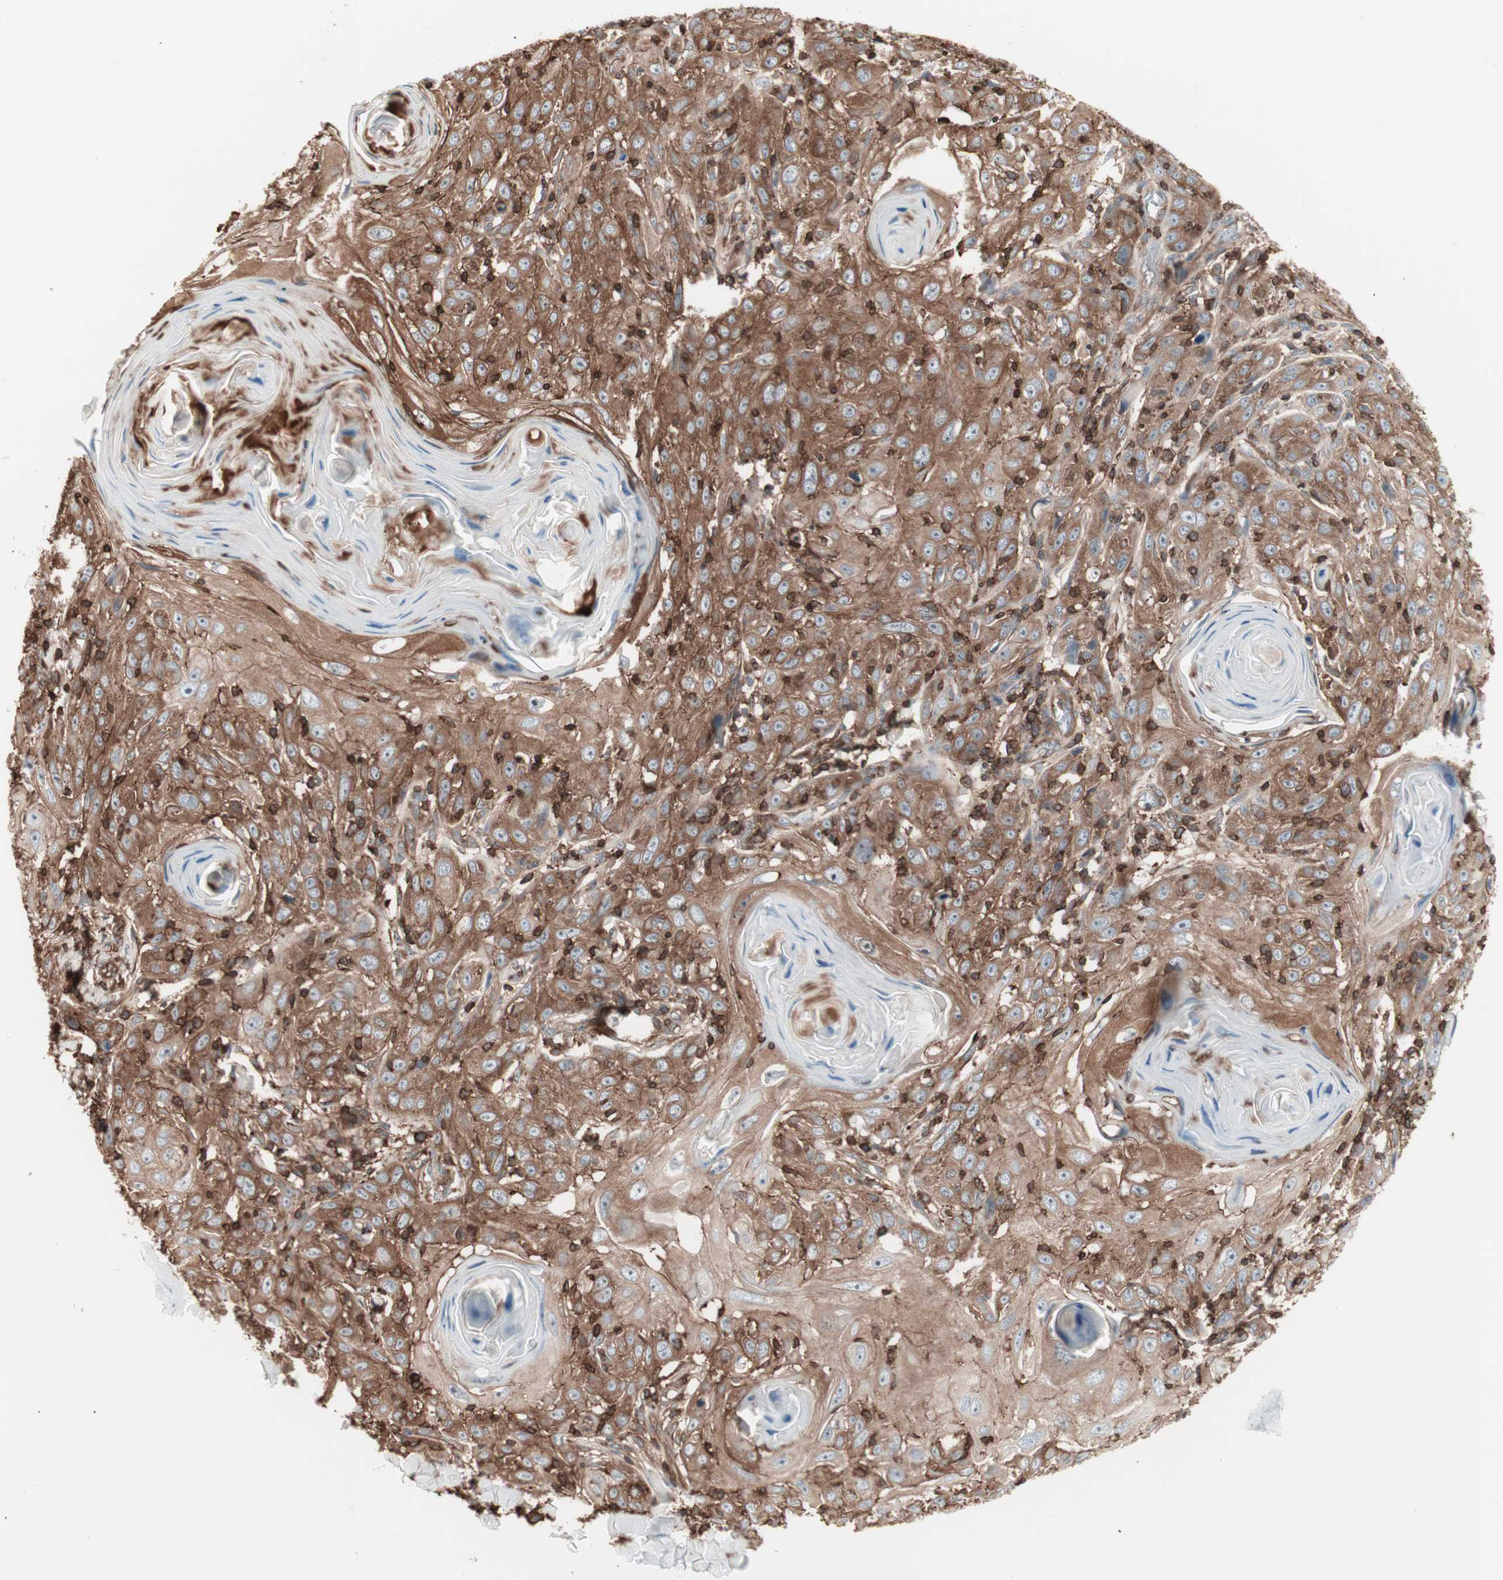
{"staining": {"intensity": "moderate", "quantity": ">75%", "location": "cytoplasmic/membranous"}, "tissue": "skin cancer", "cell_type": "Tumor cells", "image_type": "cancer", "snomed": [{"axis": "morphology", "description": "Squamous cell carcinoma, NOS"}, {"axis": "topography", "description": "Skin"}], "caption": "The image displays immunohistochemical staining of skin cancer (squamous cell carcinoma). There is moderate cytoplasmic/membranous positivity is seen in about >75% of tumor cells.", "gene": "TCP11L1", "patient": {"sex": "female", "age": 88}}